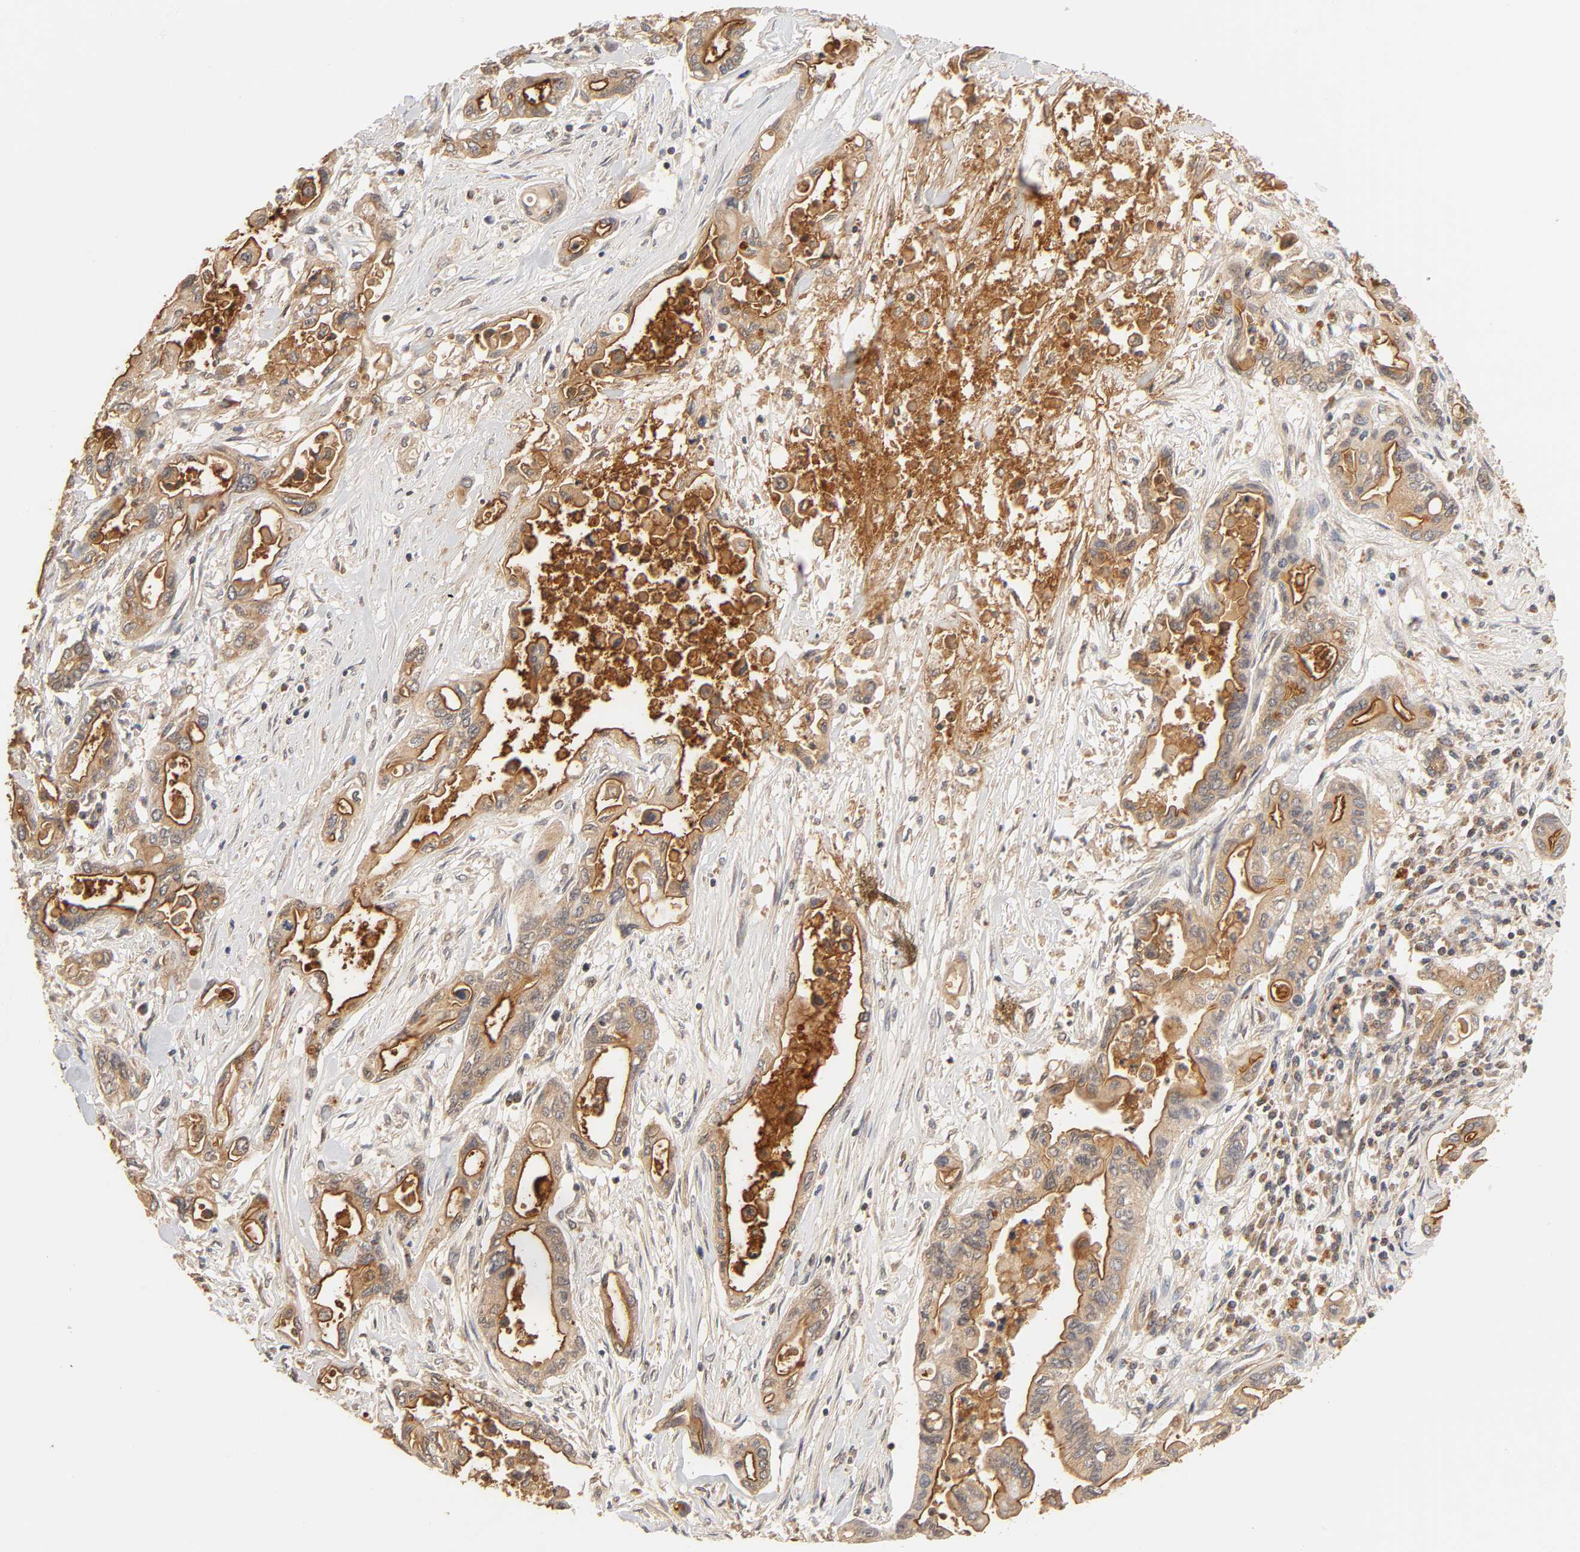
{"staining": {"intensity": "strong", "quantity": ">75%", "location": "cytoplasmic/membranous"}, "tissue": "pancreatic cancer", "cell_type": "Tumor cells", "image_type": "cancer", "snomed": [{"axis": "morphology", "description": "Adenocarcinoma, NOS"}, {"axis": "topography", "description": "Pancreas"}], "caption": "Adenocarcinoma (pancreatic) tissue displays strong cytoplasmic/membranous expression in approximately >75% of tumor cells, visualized by immunohistochemistry. Immunohistochemistry (ihc) stains the protein of interest in brown and the nuclei are stained blue.", "gene": "EPS8", "patient": {"sex": "female", "age": 57}}